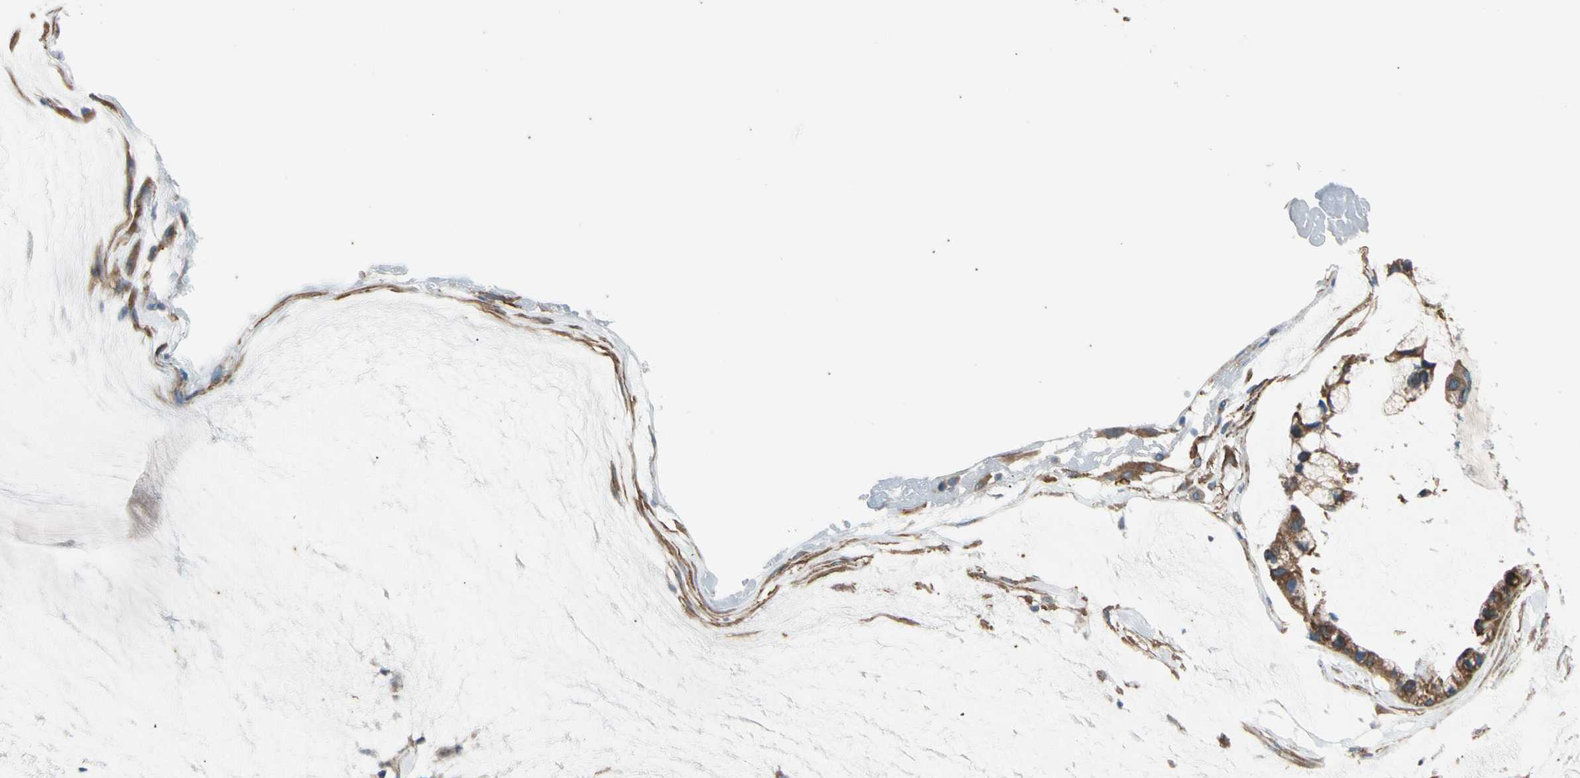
{"staining": {"intensity": "strong", "quantity": ">75%", "location": "cytoplasmic/membranous"}, "tissue": "ovarian cancer", "cell_type": "Tumor cells", "image_type": "cancer", "snomed": [{"axis": "morphology", "description": "Cystadenocarcinoma, mucinous, NOS"}, {"axis": "topography", "description": "Ovary"}], "caption": "The immunohistochemical stain labels strong cytoplasmic/membranous positivity in tumor cells of ovarian cancer tissue.", "gene": "LIMK2", "patient": {"sex": "female", "age": 39}}